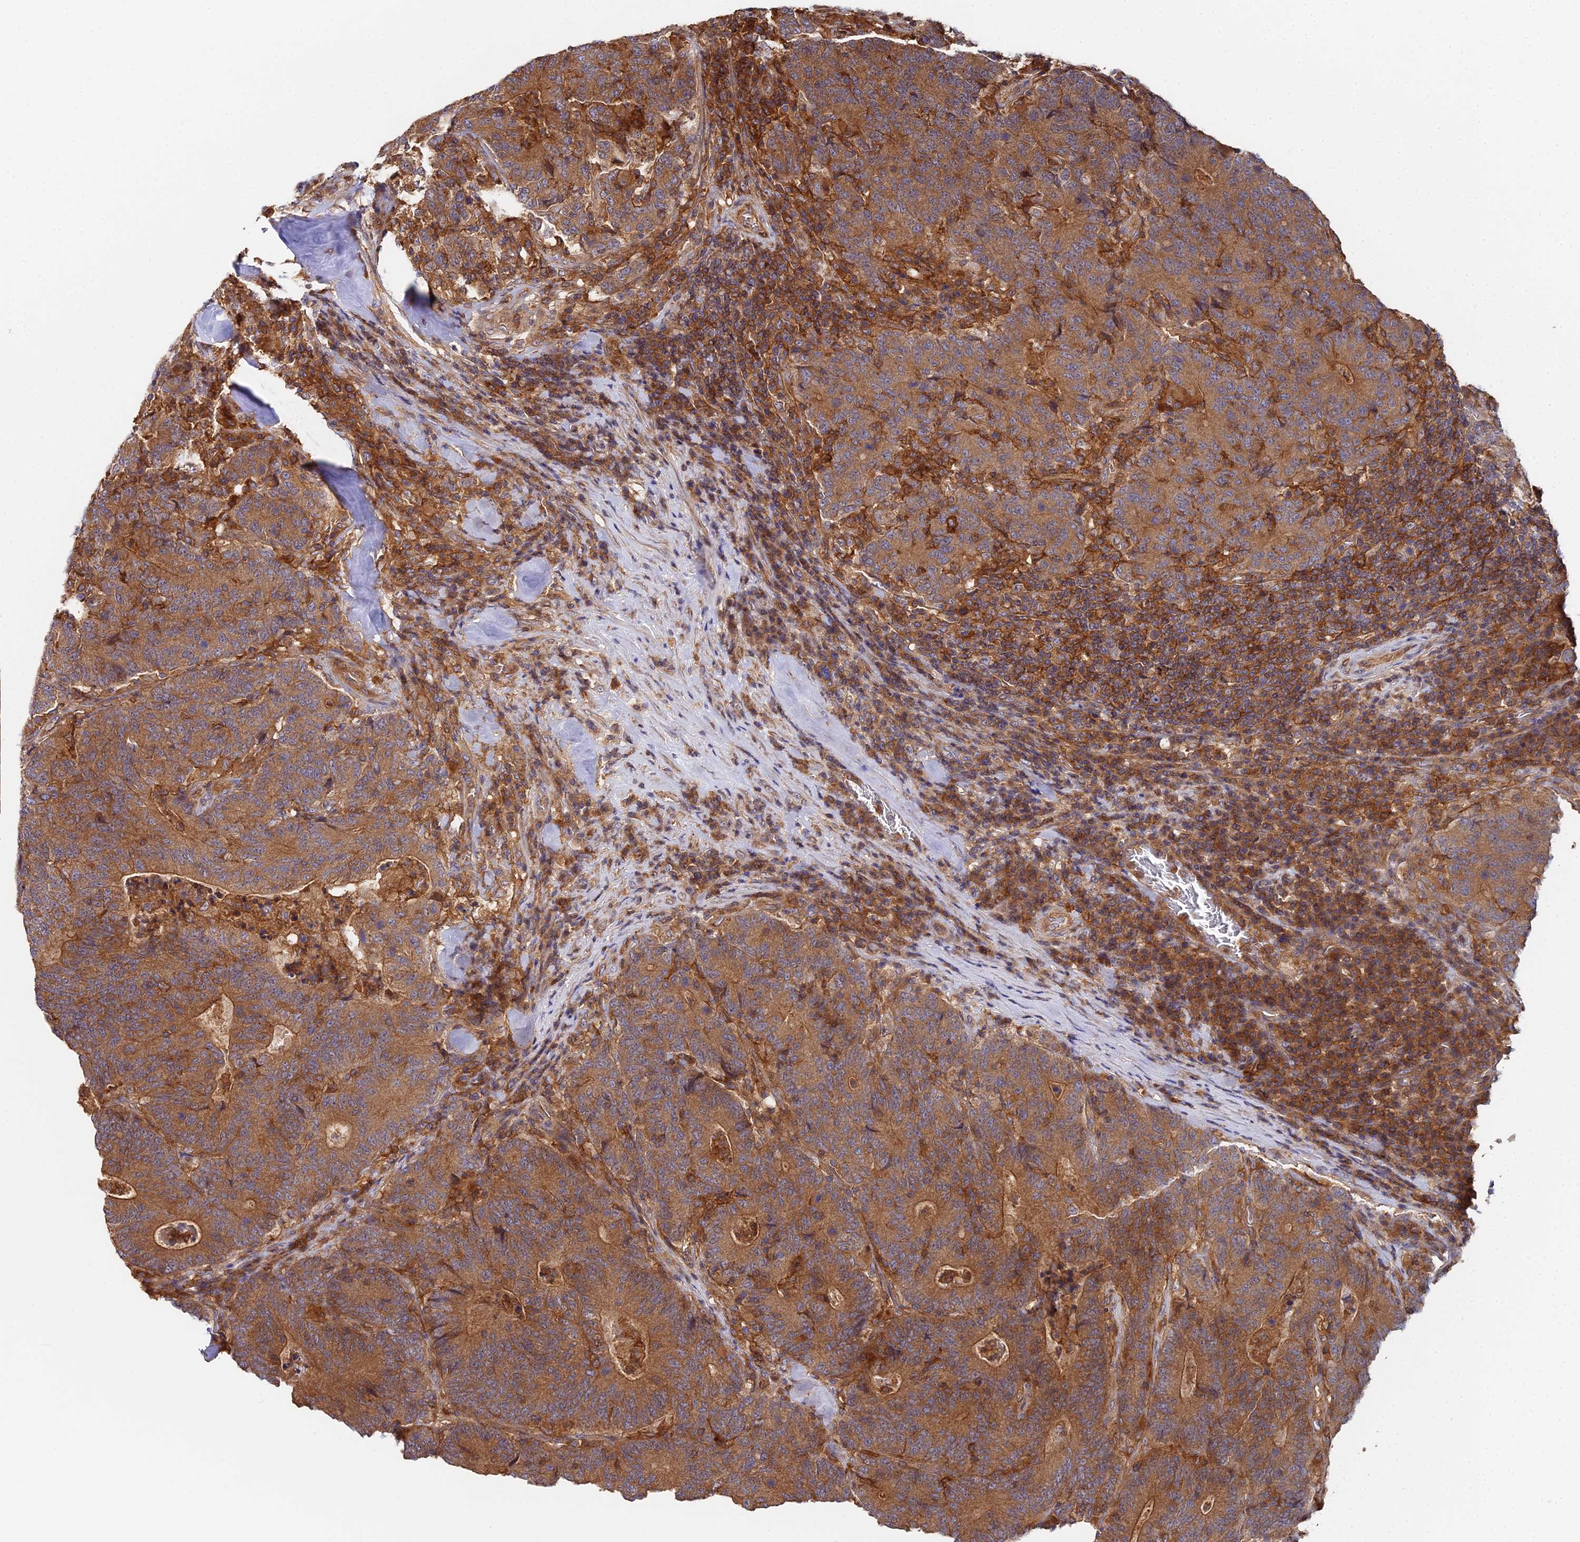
{"staining": {"intensity": "strong", "quantity": ">75%", "location": "cytoplasmic/membranous"}, "tissue": "colorectal cancer", "cell_type": "Tumor cells", "image_type": "cancer", "snomed": [{"axis": "morphology", "description": "Normal tissue, NOS"}, {"axis": "morphology", "description": "Adenocarcinoma, NOS"}, {"axis": "topography", "description": "Colon"}], "caption": "Brown immunohistochemical staining in colorectal cancer (adenocarcinoma) reveals strong cytoplasmic/membranous staining in about >75% of tumor cells.", "gene": "GNG5B", "patient": {"sex": "female", "age": 75}}